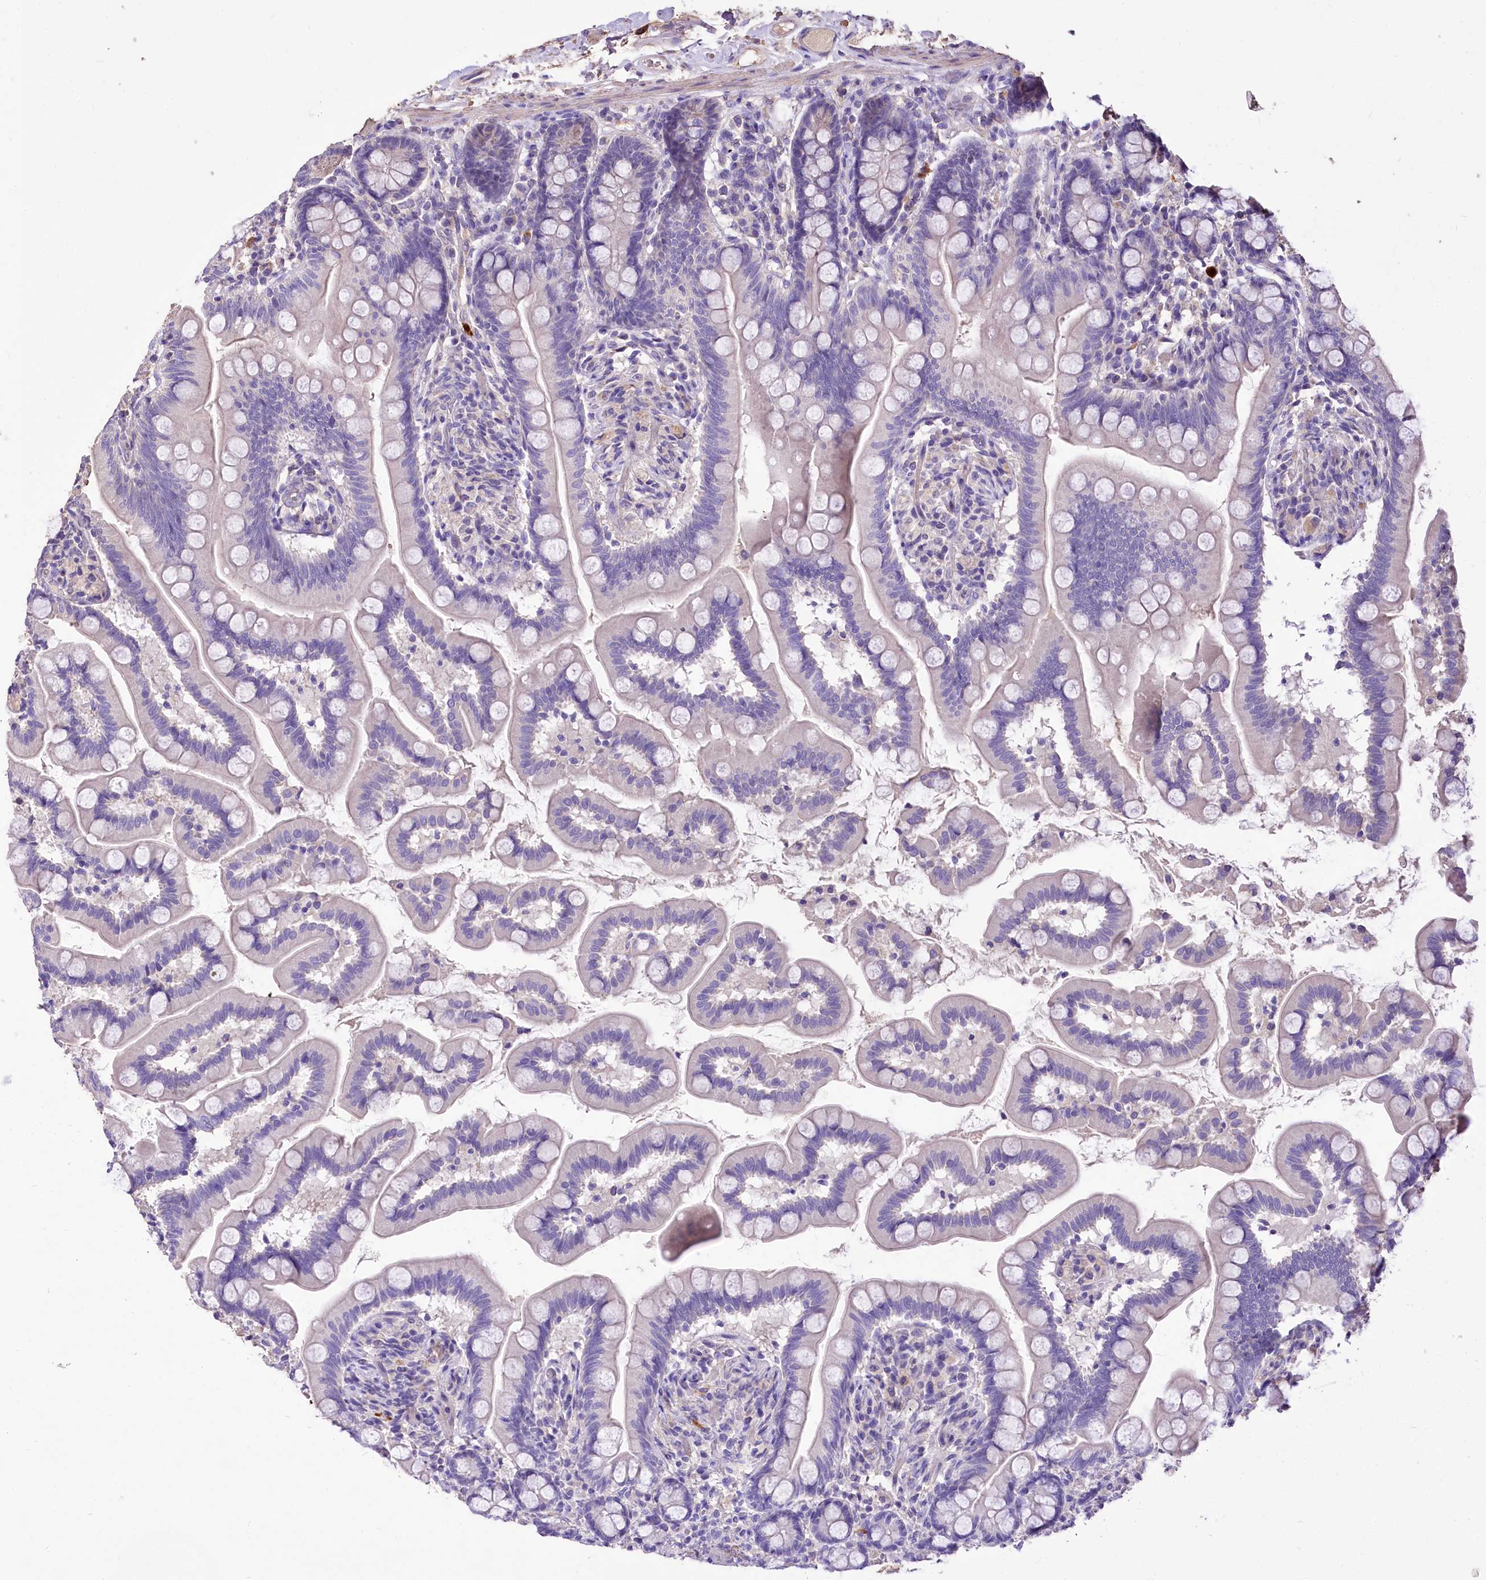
{"staining": {"intensity": "negative", "quantity": "none", "location": "none"}, "tissue": "small intestine", "cell_type": "Glandular cells", "image_type": "normal", "snomed": [{"axis": "morphology", "description": "Normal tissue, NOS"}, {"axis": "topography", "description": "Small intestine"}], "caption": "The image reveals no significant positivity in glandular cells of small intestine. Nuclei are stained in blue.", "gene": "PCYOX1L", "patient": {"sex": "female", "age": 64}}